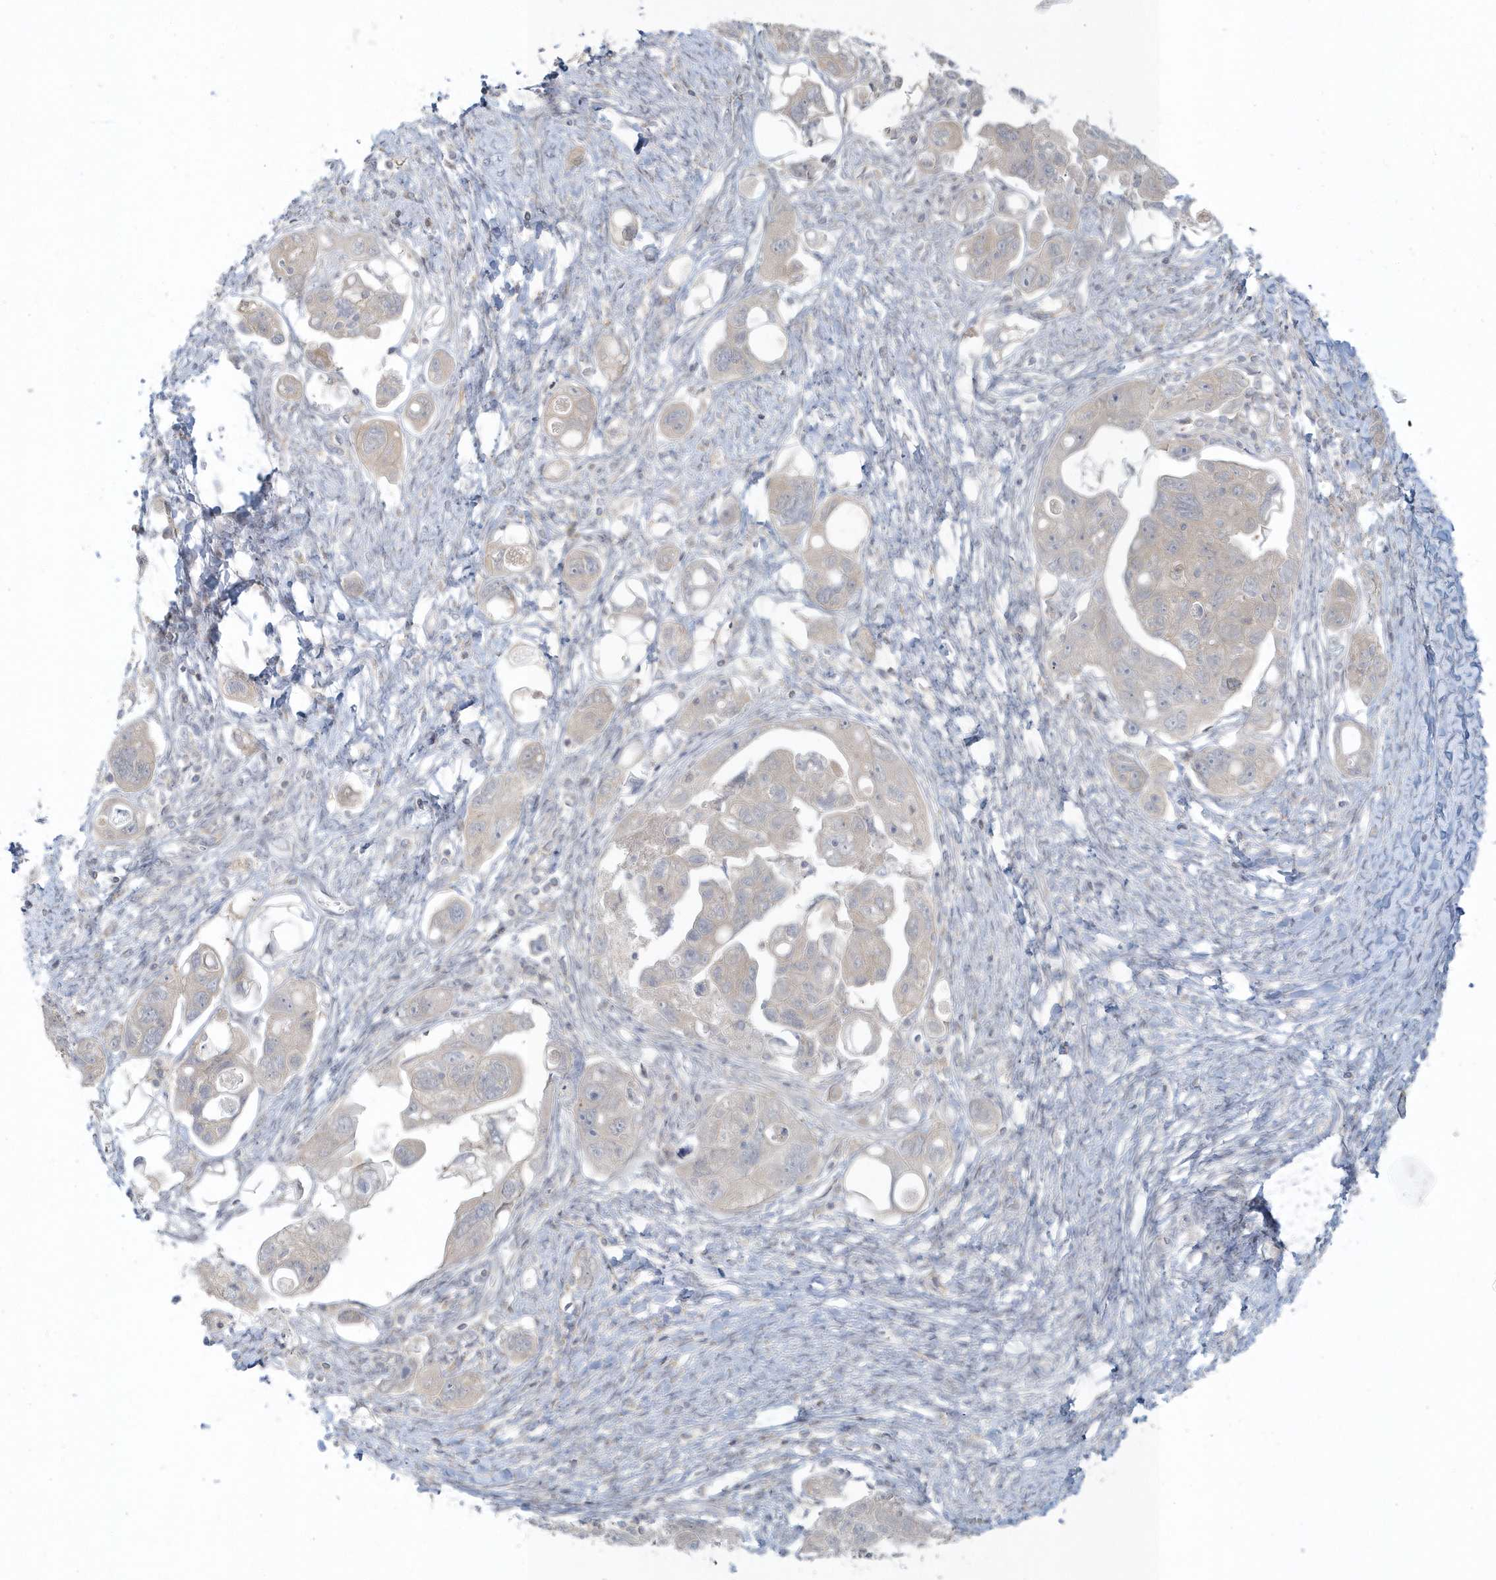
{"staining": {"intensity": "negative", "quantity": "none", "location": "none"}, "tissue": "ovarian cancer", "cell_type": "Tumor cells", "image_type": "cancer", "snomed": [{"axis": "morphology", "description": "Carcinoma, NOS"}, {"axis": "morphology", "description": "Cystadenocarcinoma, serous, NOS"}, {"axis": "topography", "description": "Ovary"}], "caption": "DAB immunohistochemical staining of human ovarian cancer reveals no significant staining in tumor cells.", "gene": "BLTP3A", "patient": {"sex": "female", "age": 69}}